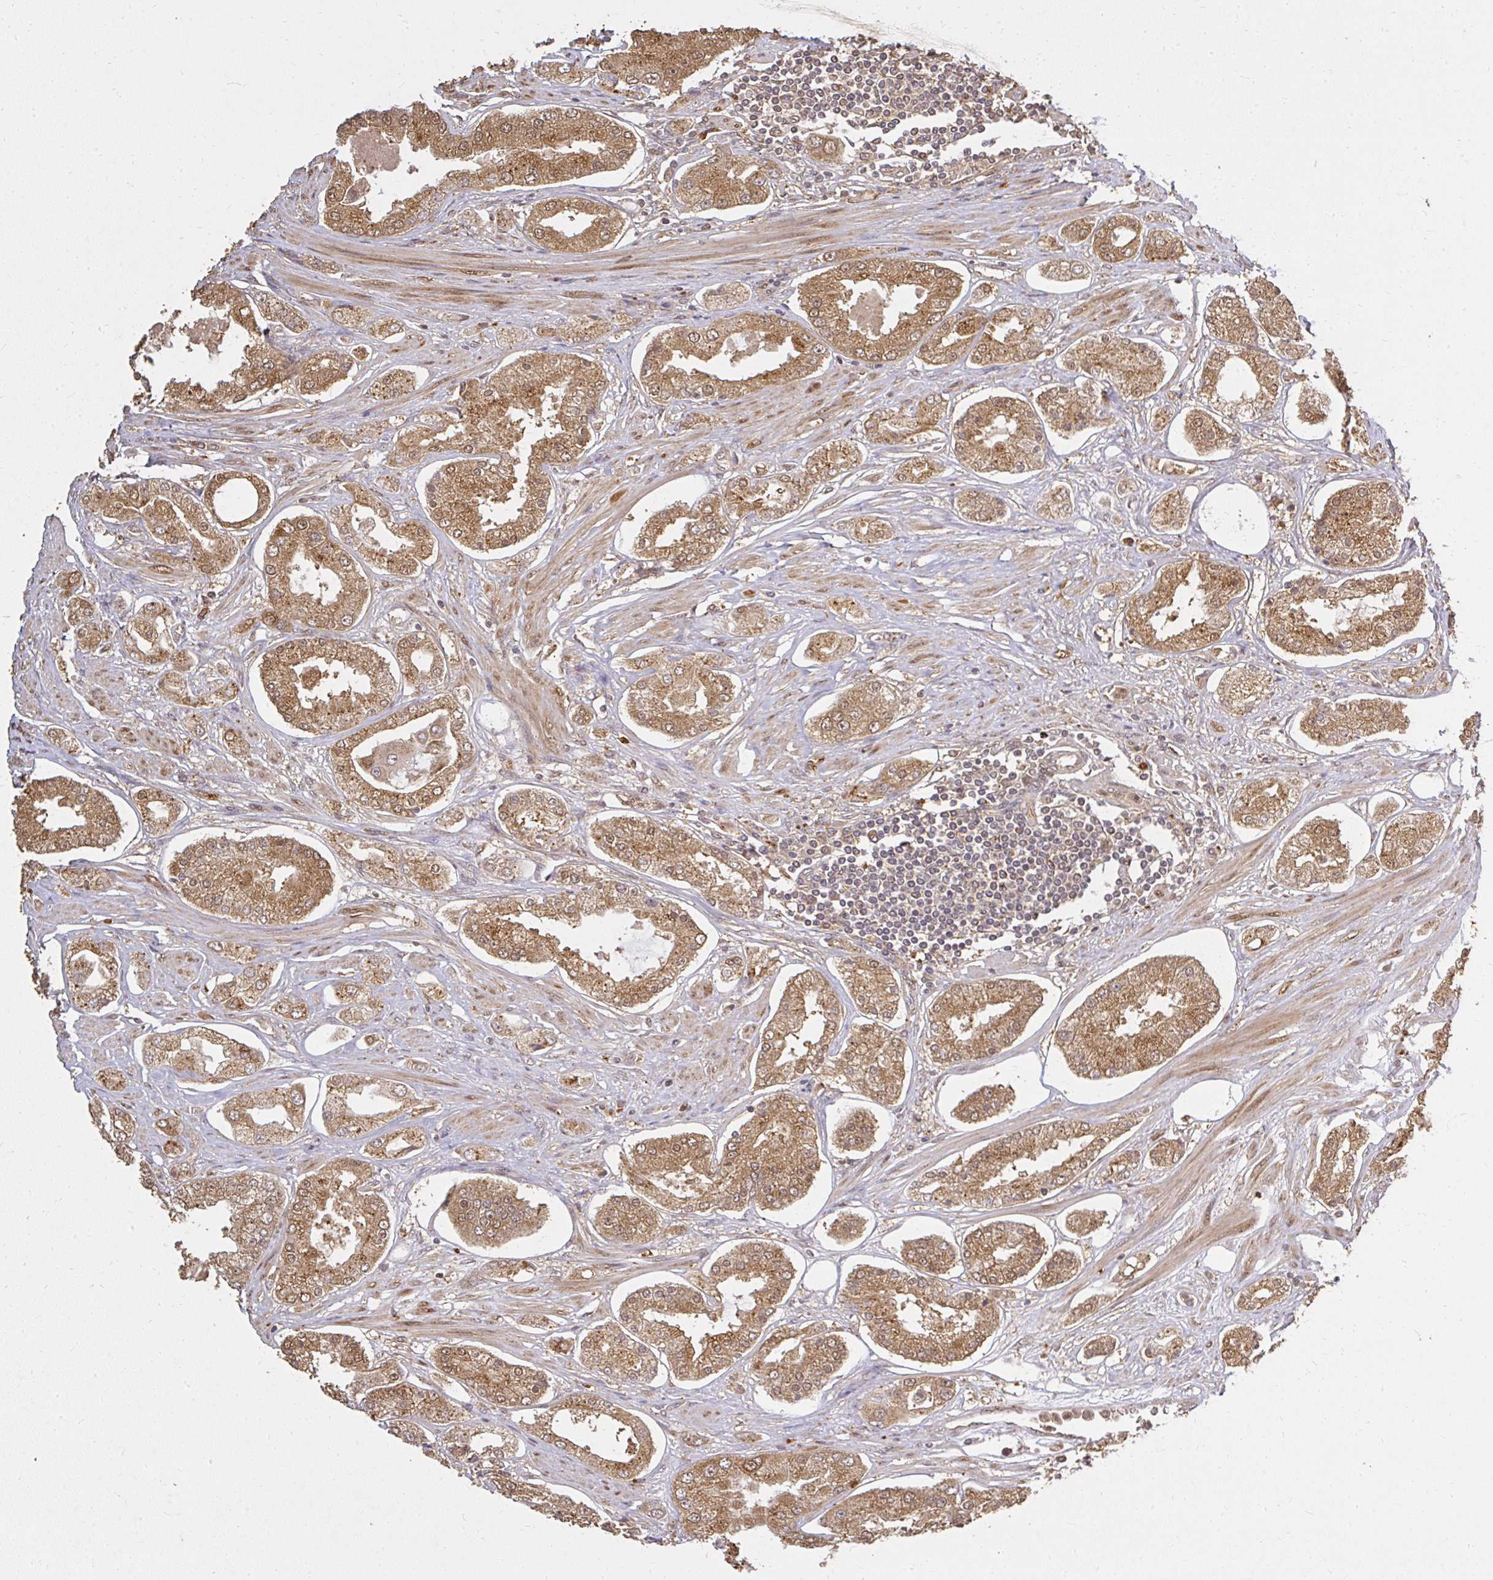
{"staining": {"intensity": "moderate", "quantity": ">75%", "location": "cytoplasmic/membranous,nuclear"}, "tissue": "prostate cancer", "cell_type": "Tumor cells", "image_type": "cancer", "snomed": [{"axis": "morphology", "description": "Adenocarcinoma, High grade"}, {"axis": "topography", "description": "Prostate"}], "caption": "Protein expression analysis of human prostate cancer reveals moderate cytoplasmic/membranous and nuclear positivity in approximately >75% of tumor cells. (IHC, brightfield microscopy, high magnification).", "gene": "LARS2", "patient": {"sex": "male", "age": 69}}